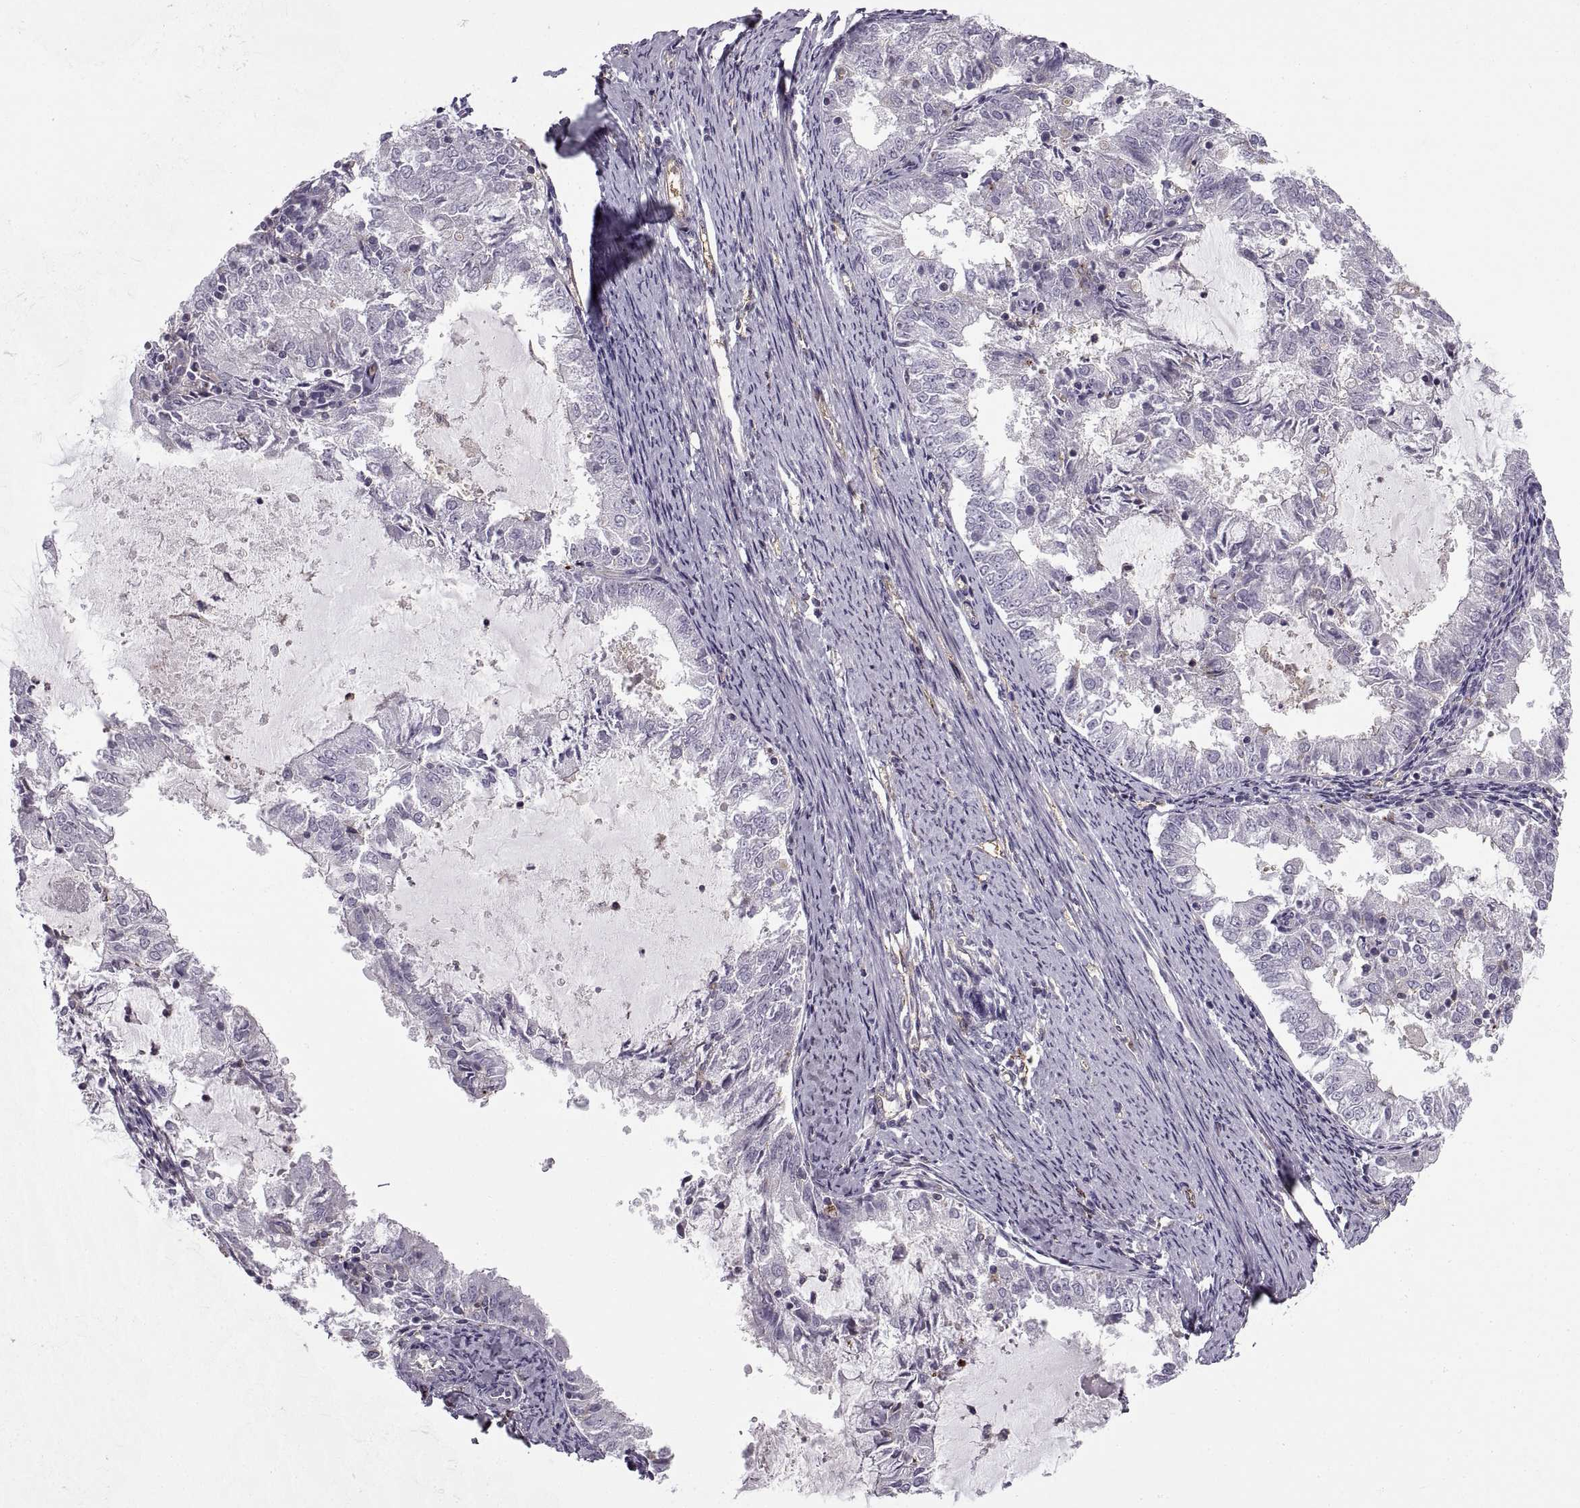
{"staining": {"intensity": "negative", "quantity": "none", "location": "none"}, "tissue": "endometrial cancer", "cell_type": "Tumor cells", "image_type": "cancer", "snomed": [{"axis": "morphology", "description": "Adenocarcinoma, NOS"}, {"axis": "topography", "description": "Endometrium"}], "caption": "This image is of adenocarcinoma (endometrial) stained with immunohistochemistry (IHC) to label a protein in brown with the nuclei are counter-stained blue. There is no positivity in tumor cells.", "gene": "RALB", "patient": {"sex": "female", "age": 57}}